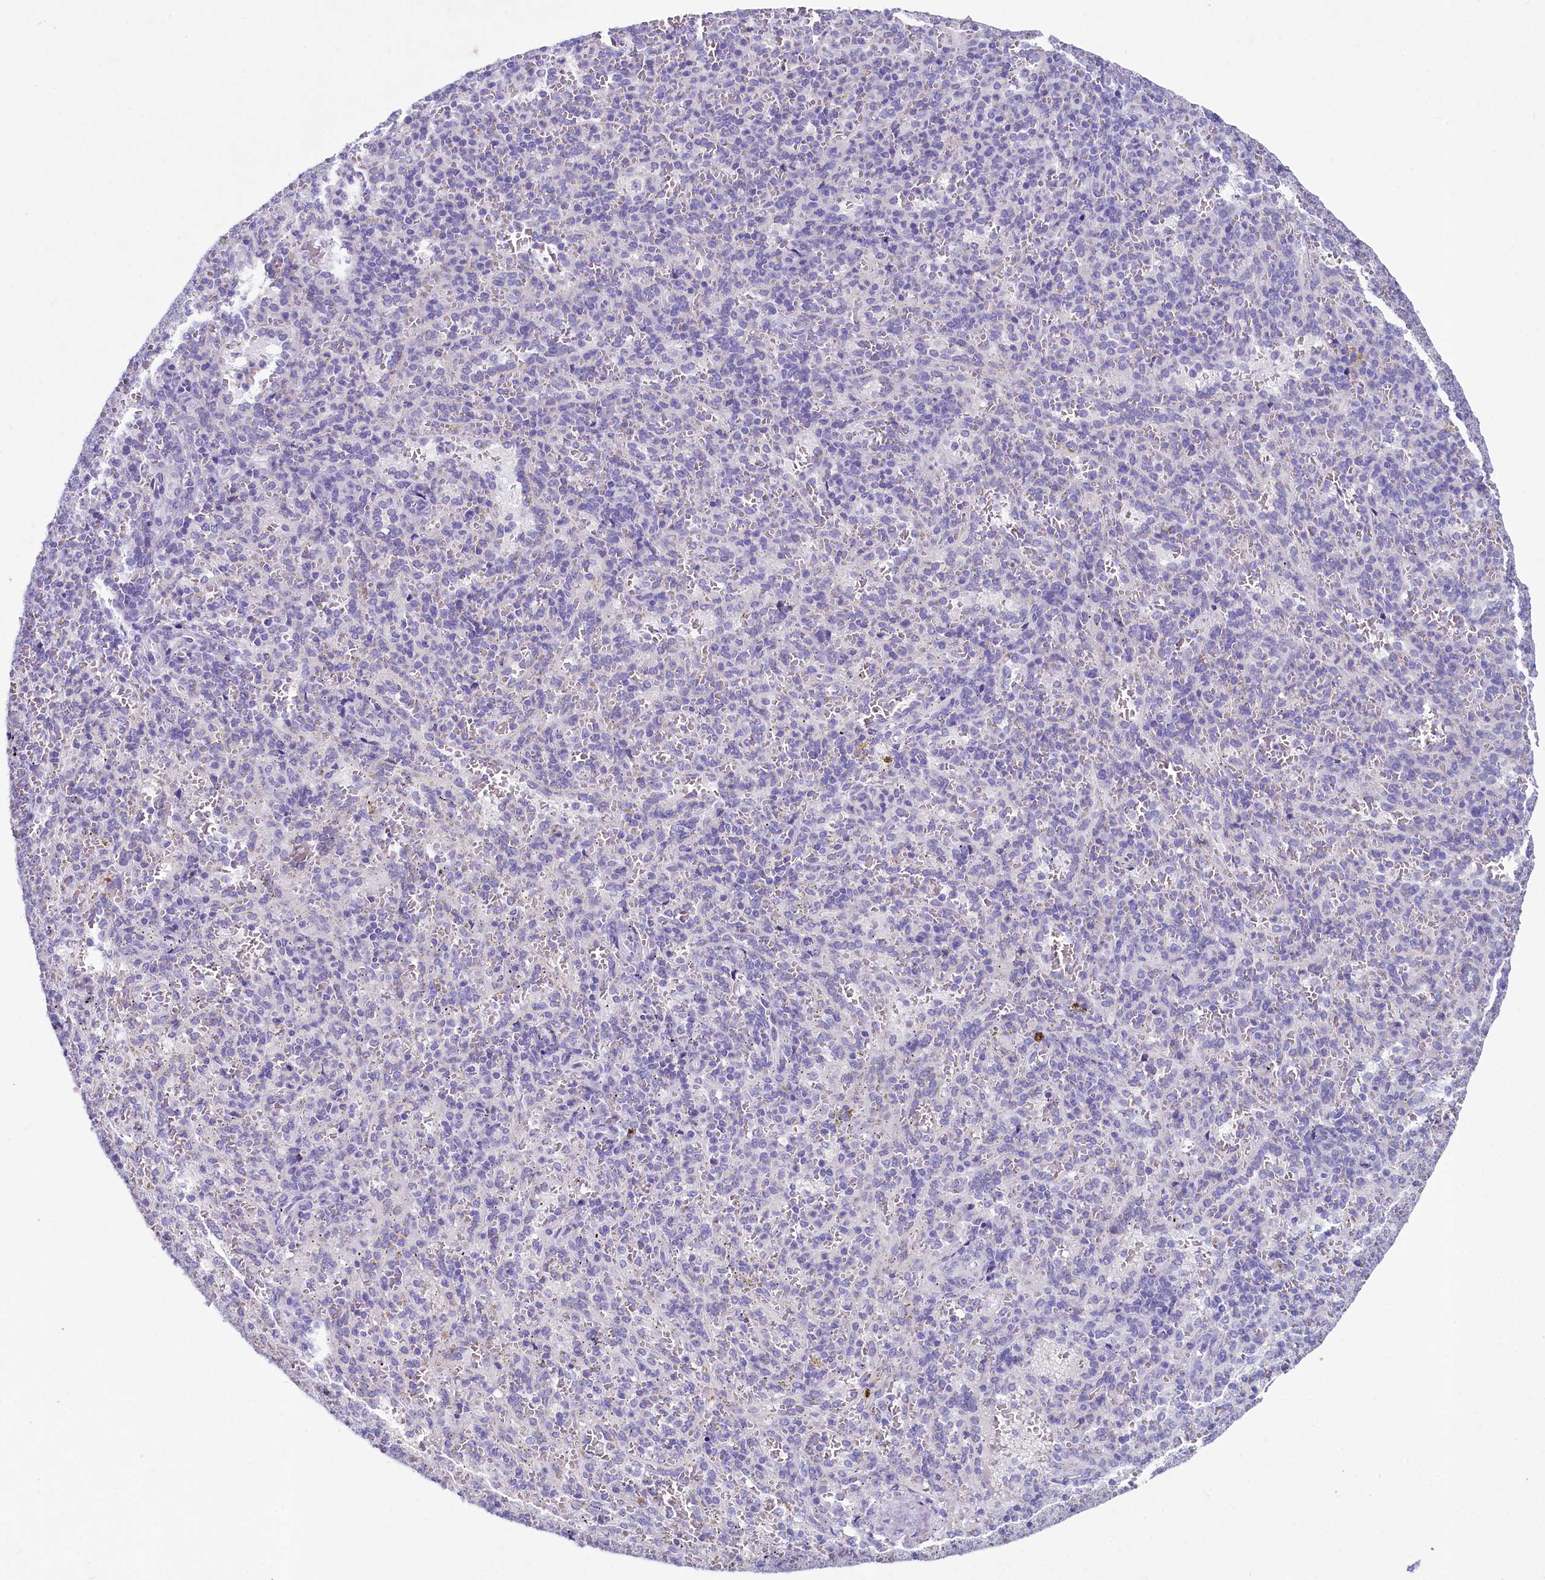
{"staining": {"intensity": "negative", "quantity": "none", "location": "none"}, "tissue": "spleen", "cell_type": "Cells in red pulp", "image_type": "normal", "snomed": [{"axis": "morphology", "description": "Normal tissue, NOS"}, {"axis": "topography", "description": "Spleen"}], "caption": "Cells in red pulp show no significant positivity in normal spleen.", "gene": "INSC", "patient": {"sex": "female", "age": 21}}